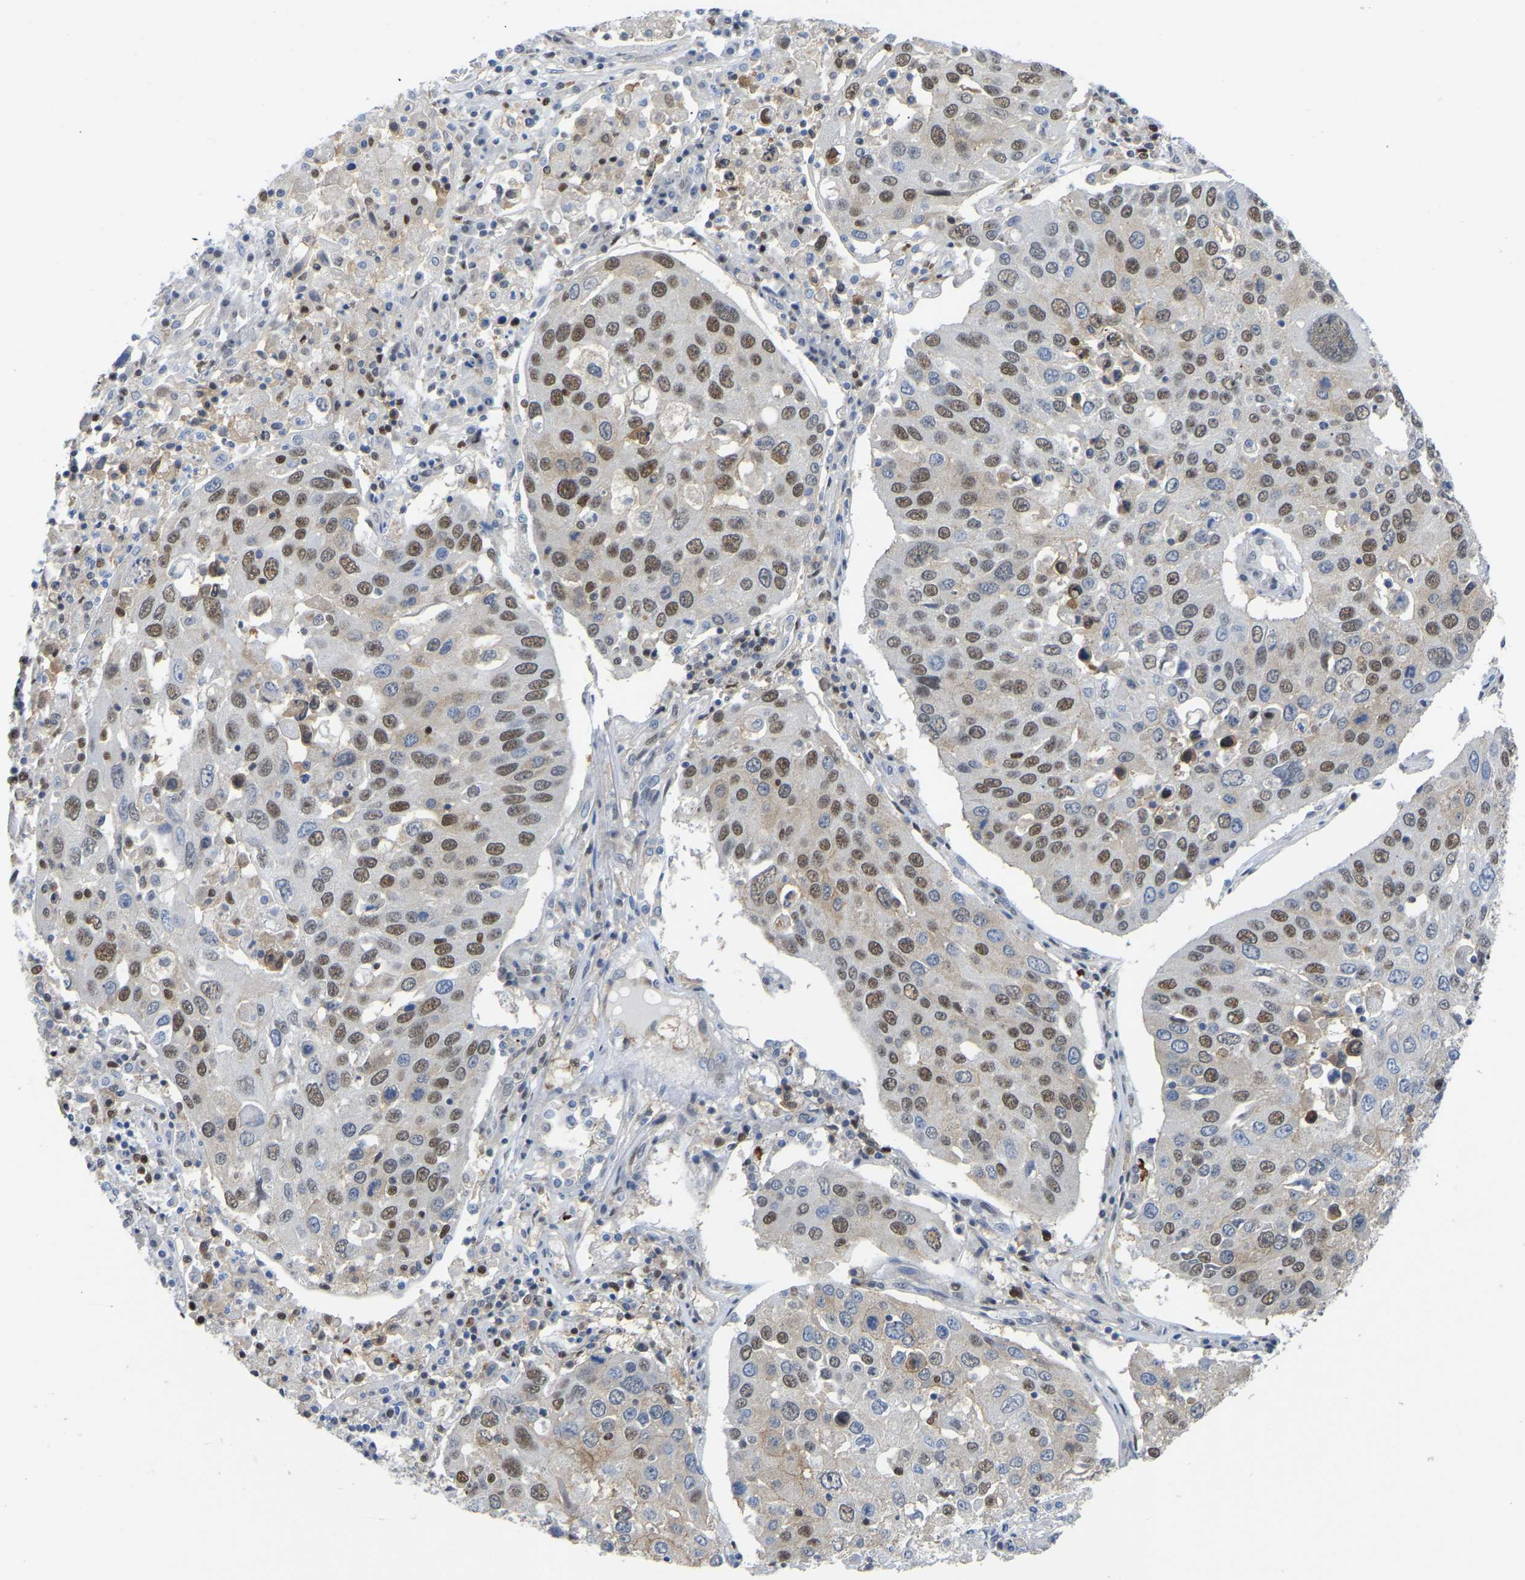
{"staining": {"intensity": "moderate", "quantity": "25%-75%", "location": "nuclear"}, "tissue": "lung cancer", "cell_type": "Tumor cells", "image_type": "cancer", "snomed": [{"axis": "morphology", "description": "Squamous cell carcinoma, NOS"}, {"axis": "topography", "description": "Lung"}], "caption": "The micrograph demonstrates staining of squamous cell carcinoma (lung), revealing moderate nuclear protein positivity (brown color) within tumor cells.", "gene": "KLRG2", "patient": {"sex": "male", "age": 65}}